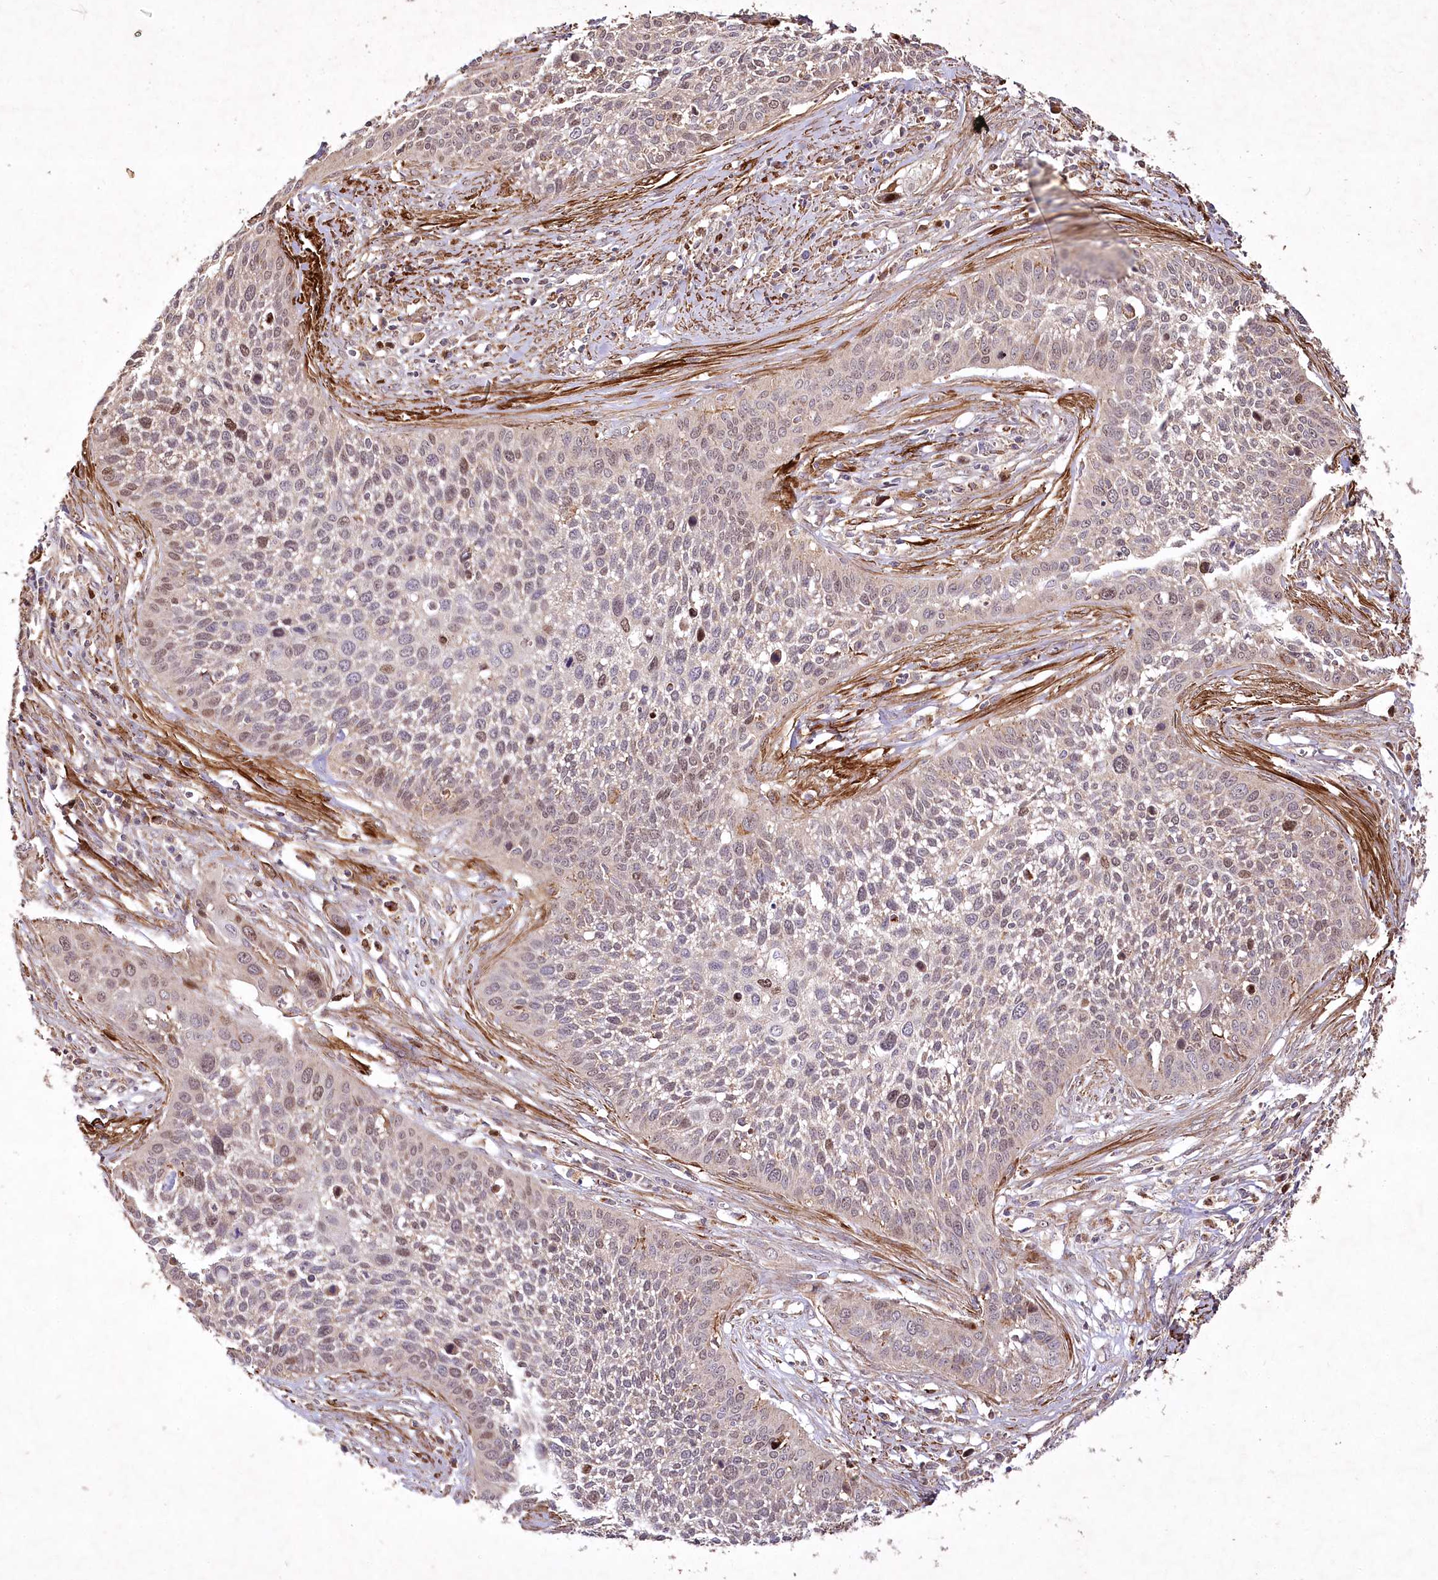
{"staining": {"intensity": "weak", "quantity": "25%-75%", "location": "cytoplasmic/membranous,nuclear"}, "tissue": "cervical cancer", "cell_type": "Tumor cells", "image_type": "cancer", "snomed": [{"axis": "morphology", "description": "Squamous cell carcinoma, NOS"}, {"axis": "topography", "description": "Cervix"}], "caption": "Cervical cancer (squamous cell carcinoma) stained with DAB (3,3'-diaminobenzidine) immunohistochemistry (IHC) shows low levels of weak cytoplasmic/membranous and nuclear expression in approximately 25%-75% of tumor cells.", "gene": "PSTK", "patient": {"sex": "female", "age": 34}}